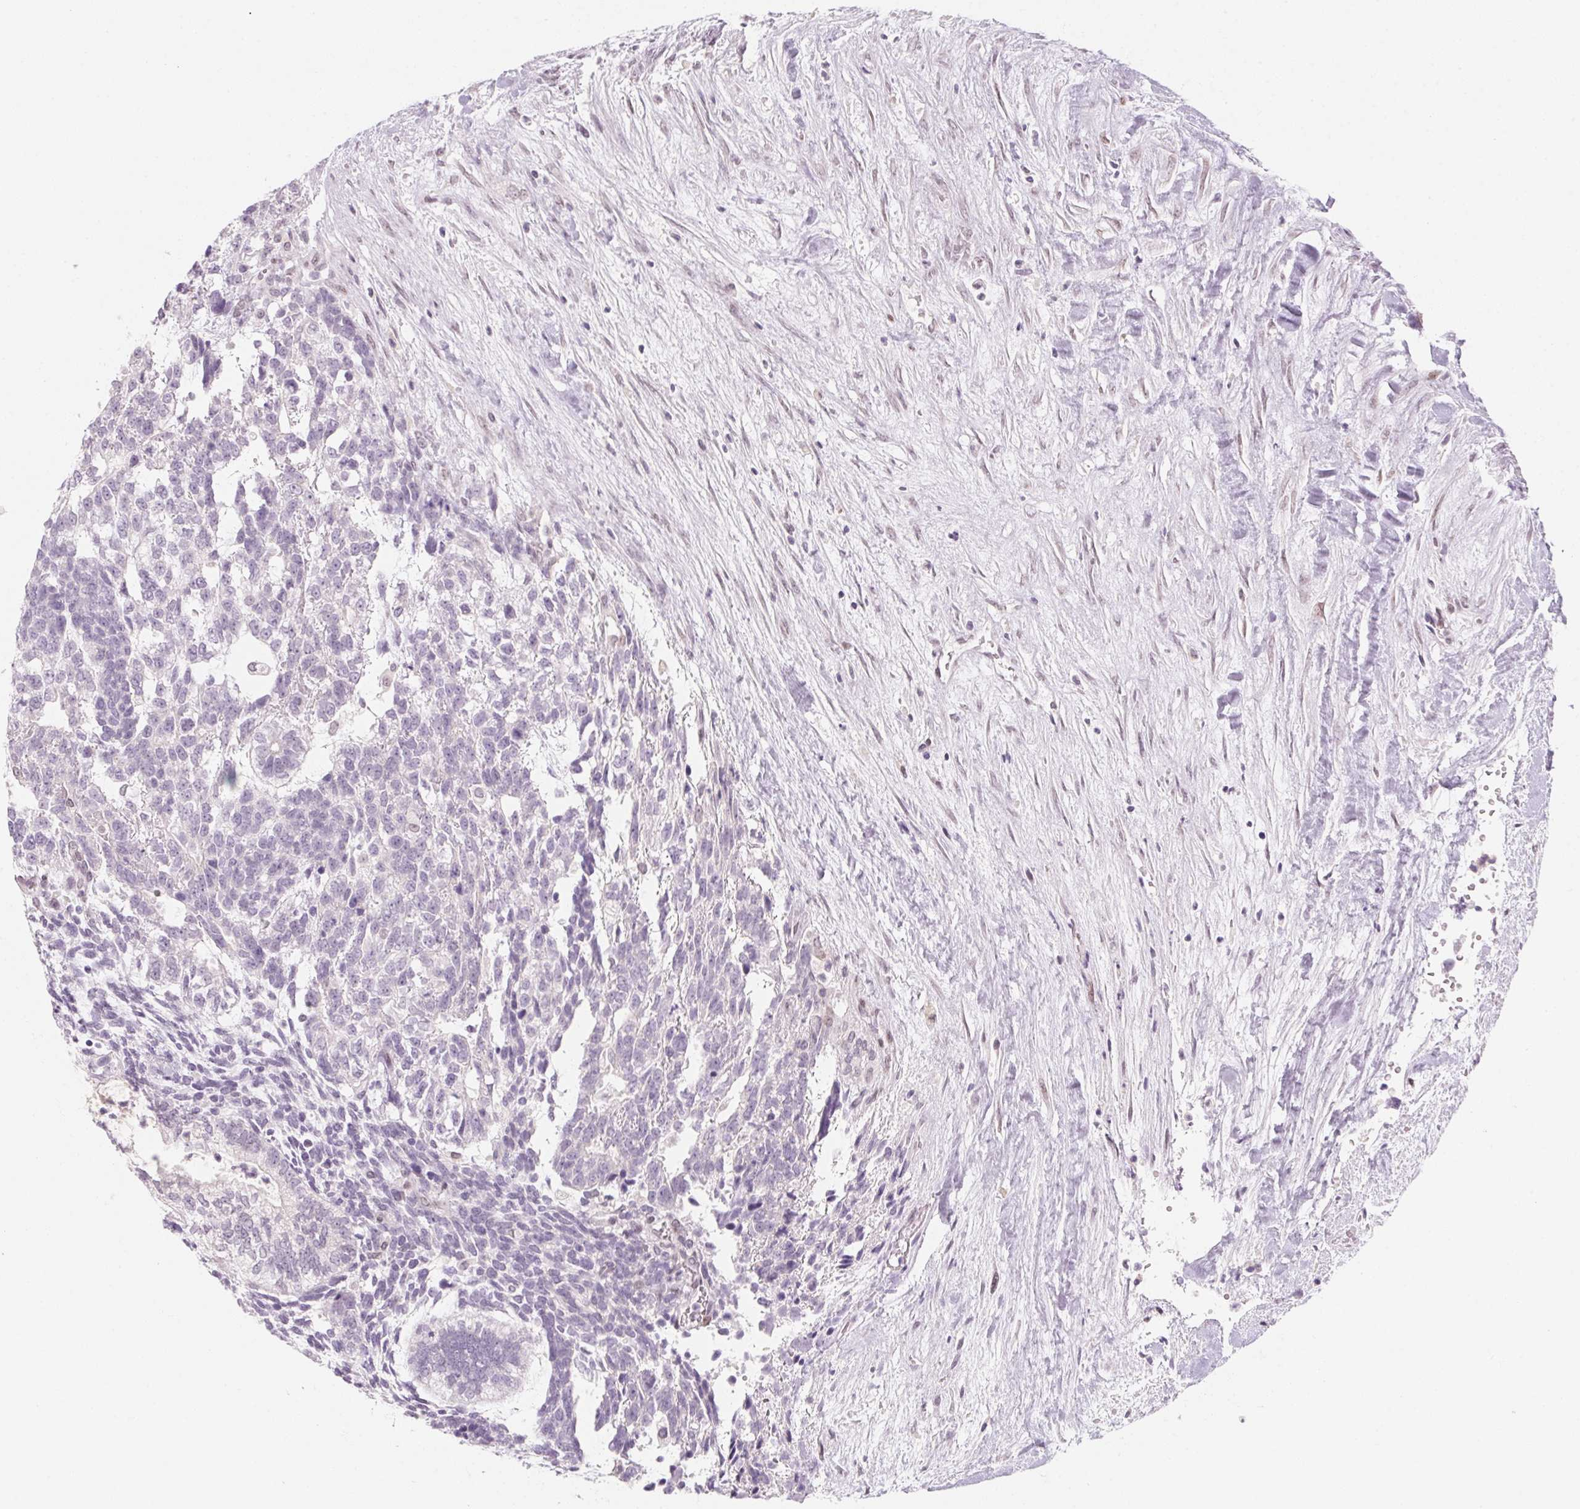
{"staining": {"intensity": "negative", "quantity": "none", "location": "none"}, "tissue": "testis cancer", "cell_type": "Tumor cells", "image_type": "cancer", "snomed": [{"axis": "morphology", "description": "Carcinoma, Embryonal, NOS"}, {"axis": "topography", "description": "Testis"}], "caption": "Protein analysis of testis cancer reveals no significant staining in tumor cells. The staining was performed using DAB to visualize the protein expression in brown, while the nuclei were stained in blue with hematoxylin (Magnification: 20x).", "gene": "KCNQ2", "patient": {"sex": "male", "age": 23}}